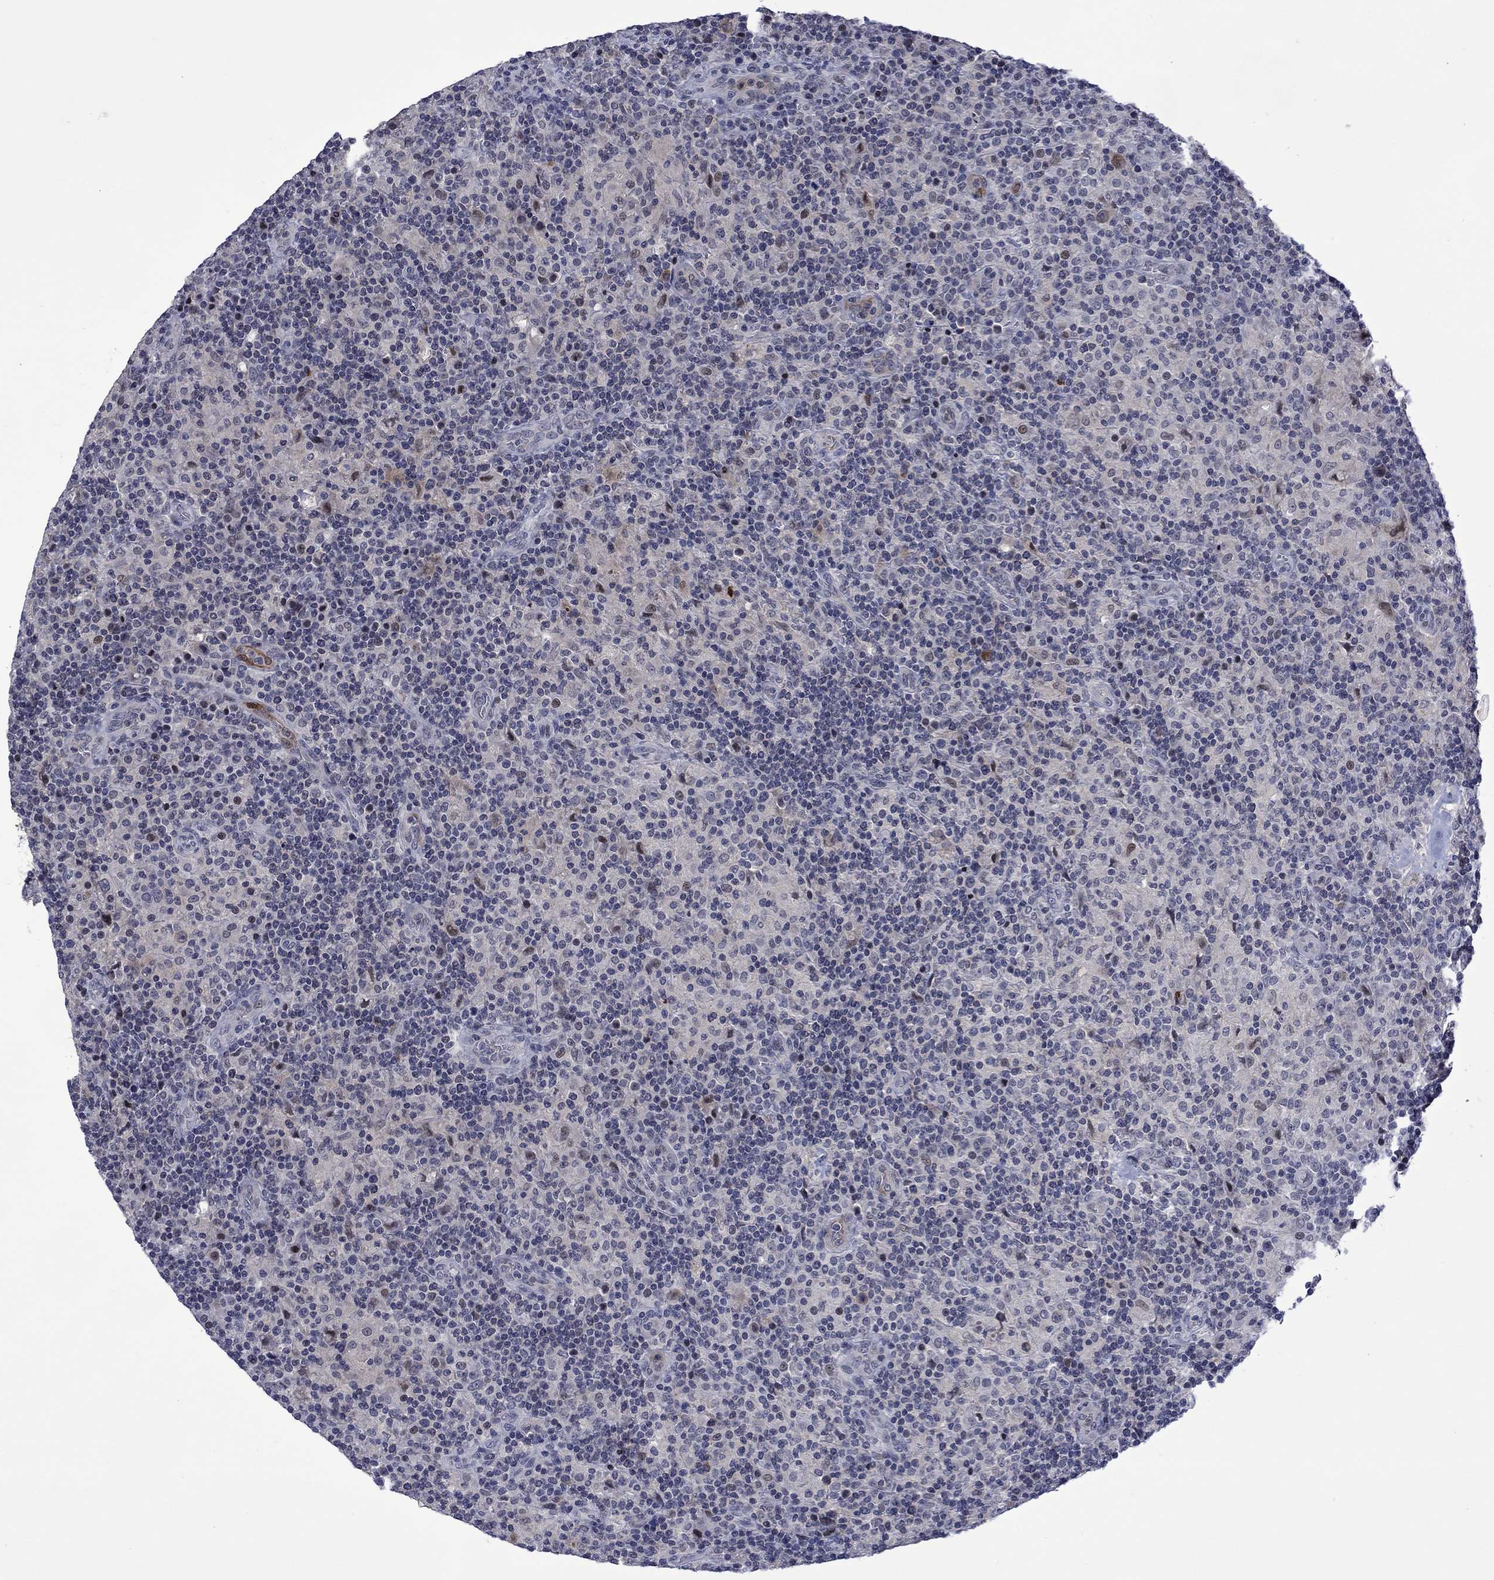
{"staining": {"intensity": "weak", "quantity": "25%-75%", "location": "cytoplasmic/membranous"}, "tissue": "lymphoma", "cell_type": "Tumor cells", "image_type": "cancer", "snomed": [{"axis": "morphology", "description": "Hodgkin's disease, NOS"}, {"axis": "topography", "description": "Lymph node"}], "caption": "This is a histology image of IHC staining of lymphoma, which shows weak expression in the cytoplasmic/membranous of tumor cells.", "gene": "AGL", "patient": {"sex": "male", "age": 70}}